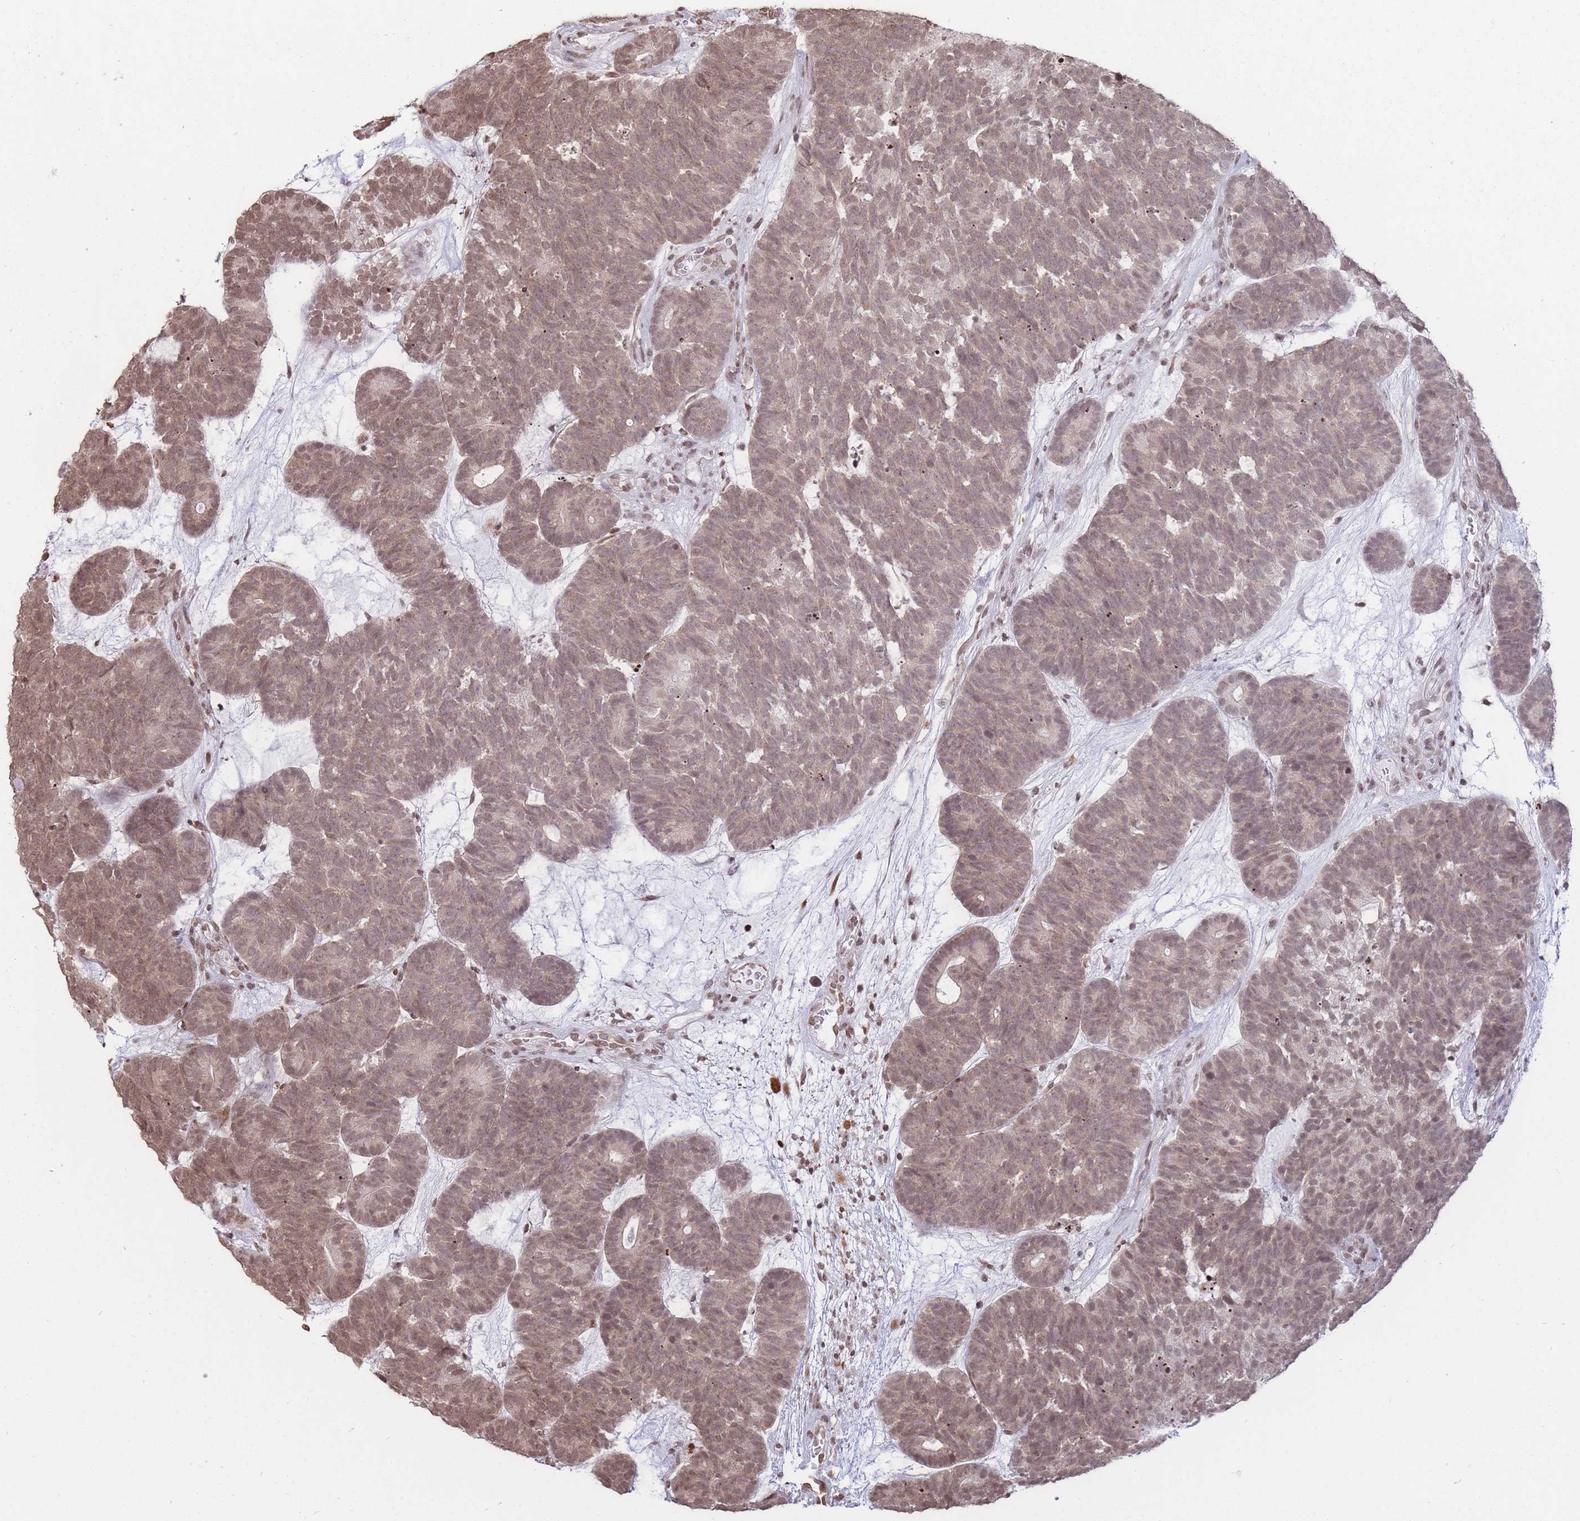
{"staining": {"intensity": "weak", "quantity": ">75%", "location": "cytoplasmic/membranous,nuclear"}, "tissue": "head and neck cancer", "cell_type": "Tumor cells", "image_type": "cancer", "snomed": [{"axis": "morphology", "description": "Adenocarcinoma, NOS"}, {"axis": "topography", "description": "Head-Neck"}], "caption": "About >75% of tumor cells in adenocarcinoma (head and neck) demonstrate weak cytoplasmic/membranous and nuclear protein positivity as visualized by brown immunohistochemical staining.", "gene": "SHISAL1", "patient": {"sex": "female", "age": 81}}